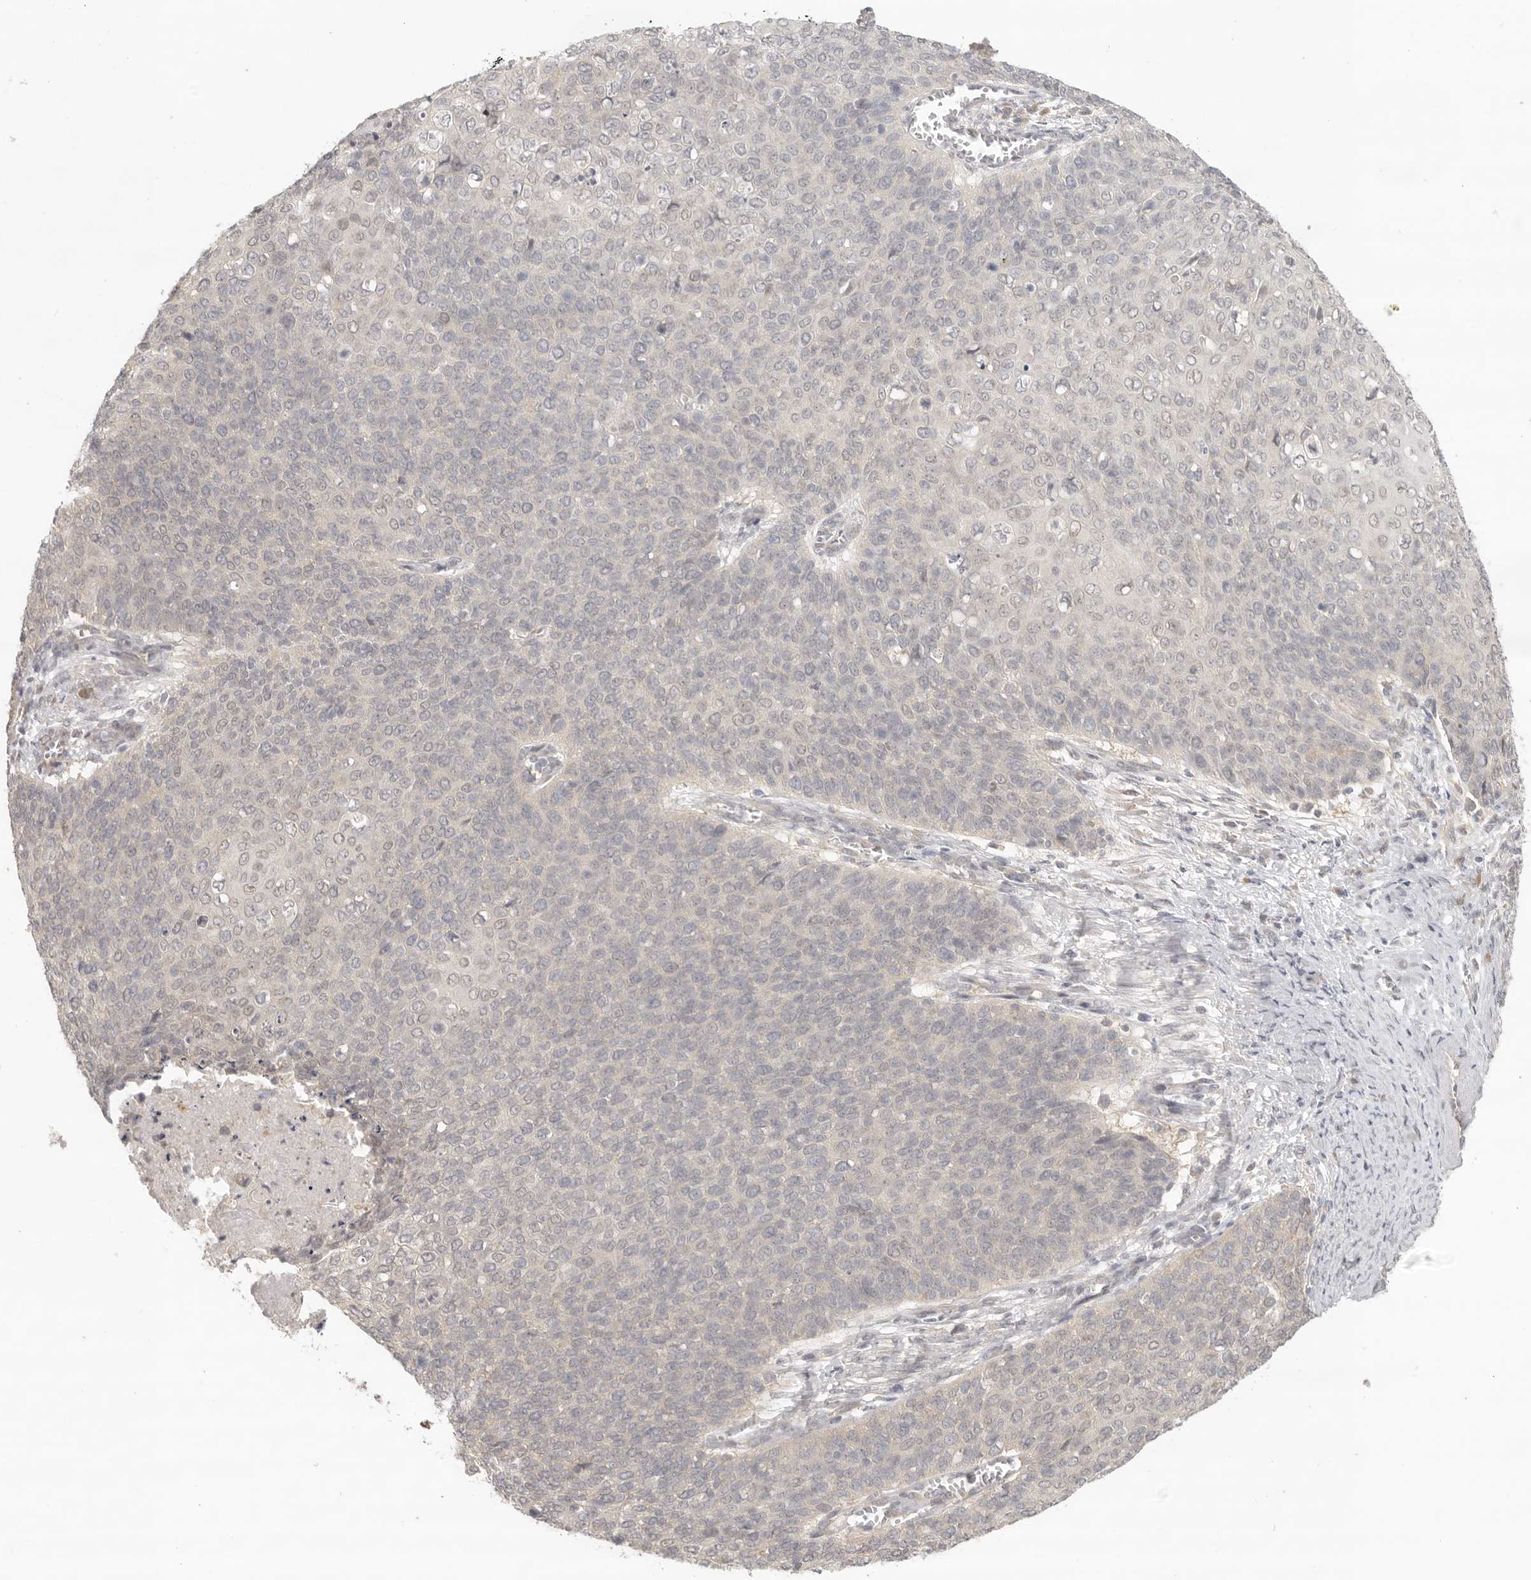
{"staining": {"intensity": "negative", "quantity": "none", "location": "none"}, "tissue": "cervical cancer", "cell_type": "Tumor cells", "image_type": "cancer", "snomed": [{"axis": "morphology", "description": "Squamous cell carcinoma, NOS"}, {"axis": "topography", "description": "Cervix"}], "caption": "DAB (3,3'-diaminobenzidine) immunohistochemical staining of cervical cancer reveals no significant positivity in tumor cells.", "gene": "AHDC1", "patient": {"sex": "female", "age": 39}}